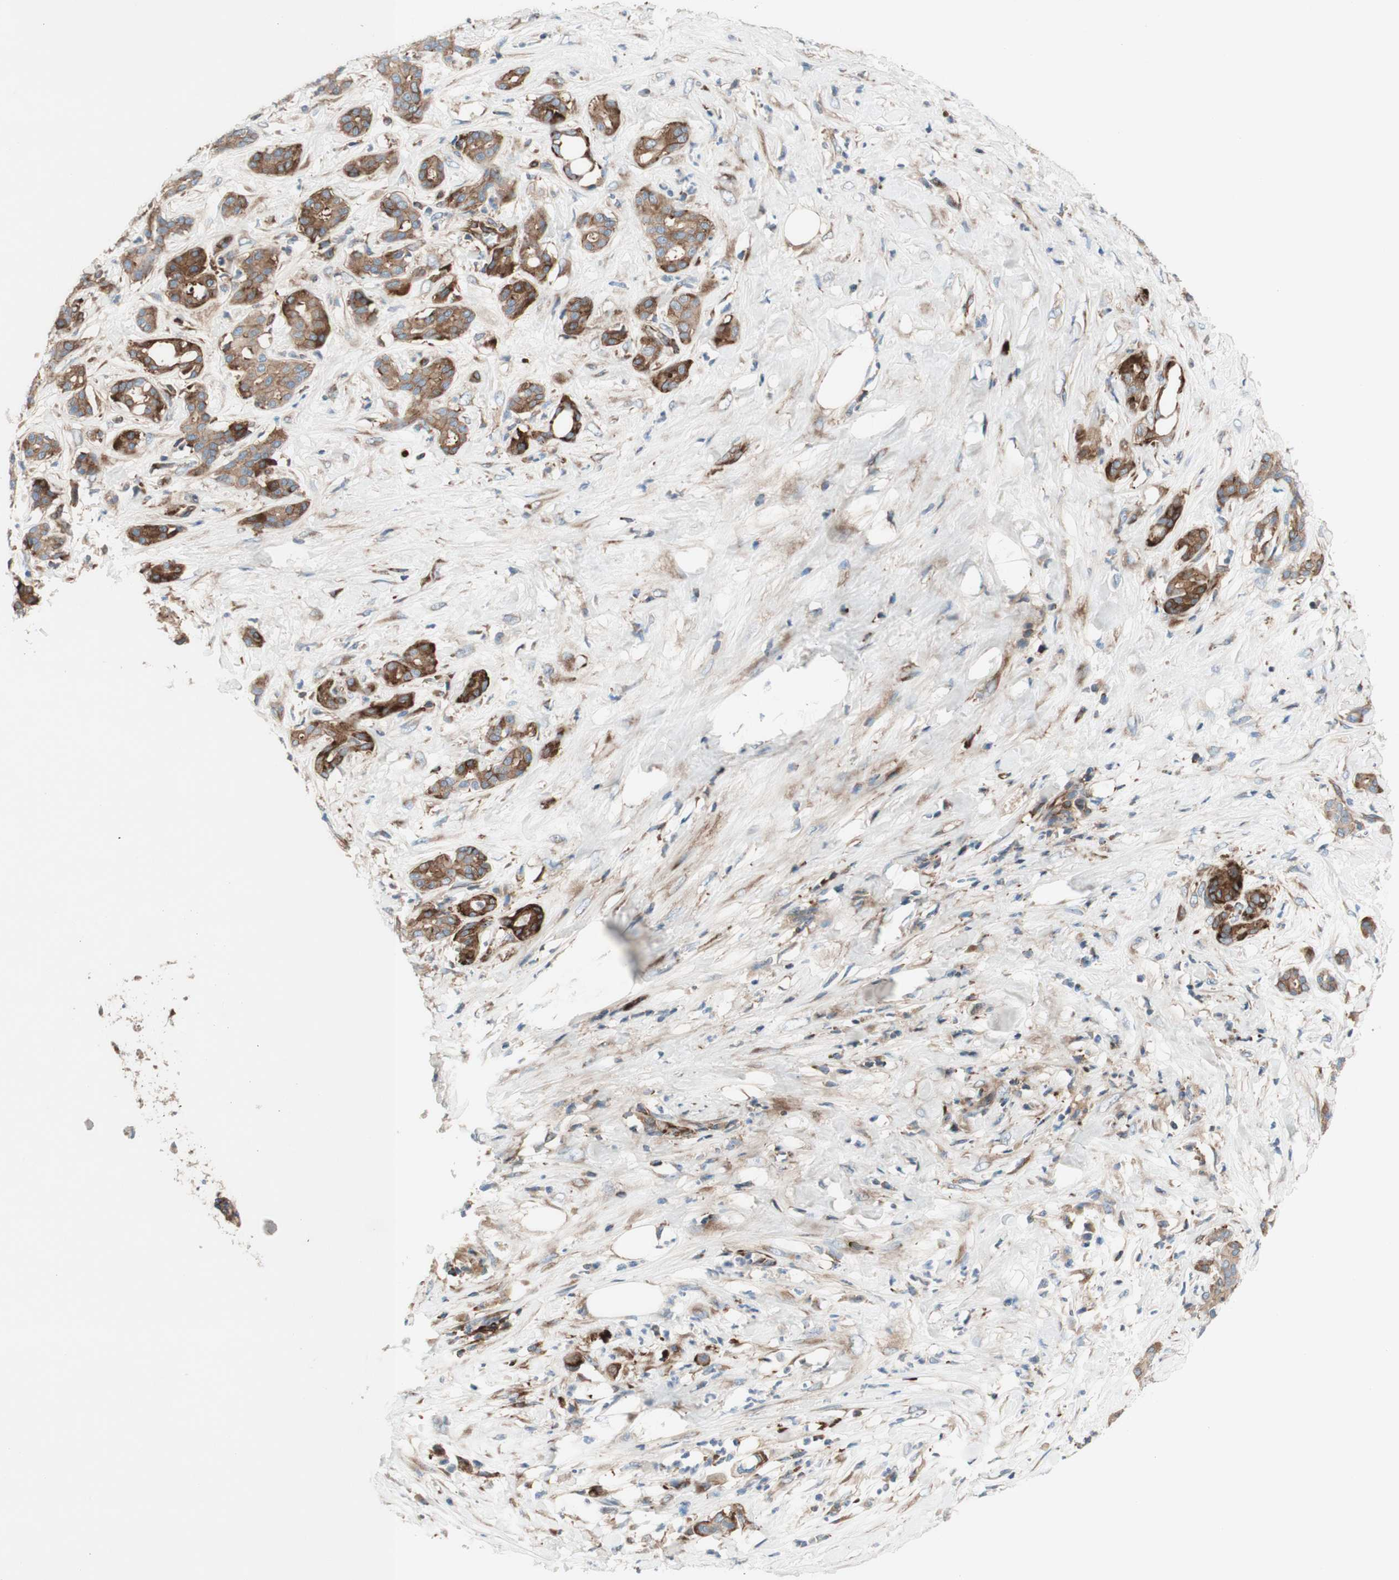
{"staining": {"intensity": "moderate", "quantity": ">75%", "location": "cytoplasmic/membranous"}, "tissue": "pancreatic cancer", "cell_type": "Tumor cells", "image_type": "cancer", "snomed": [{"axis": "morphology", "description": "Adenocarcinoma, NOS"}, {"axis": "topography", "description": "Pancreas"}], "caption": "There is medium levels of moderate cytoplasmic/membranous expression in tumor cells of pancreatic cancer (adenocarcinoma), as demonstrated by immunohistochemical staining (brown color).", "gene": "CCN4", "patient": {"sex": "male", "age": 41}}